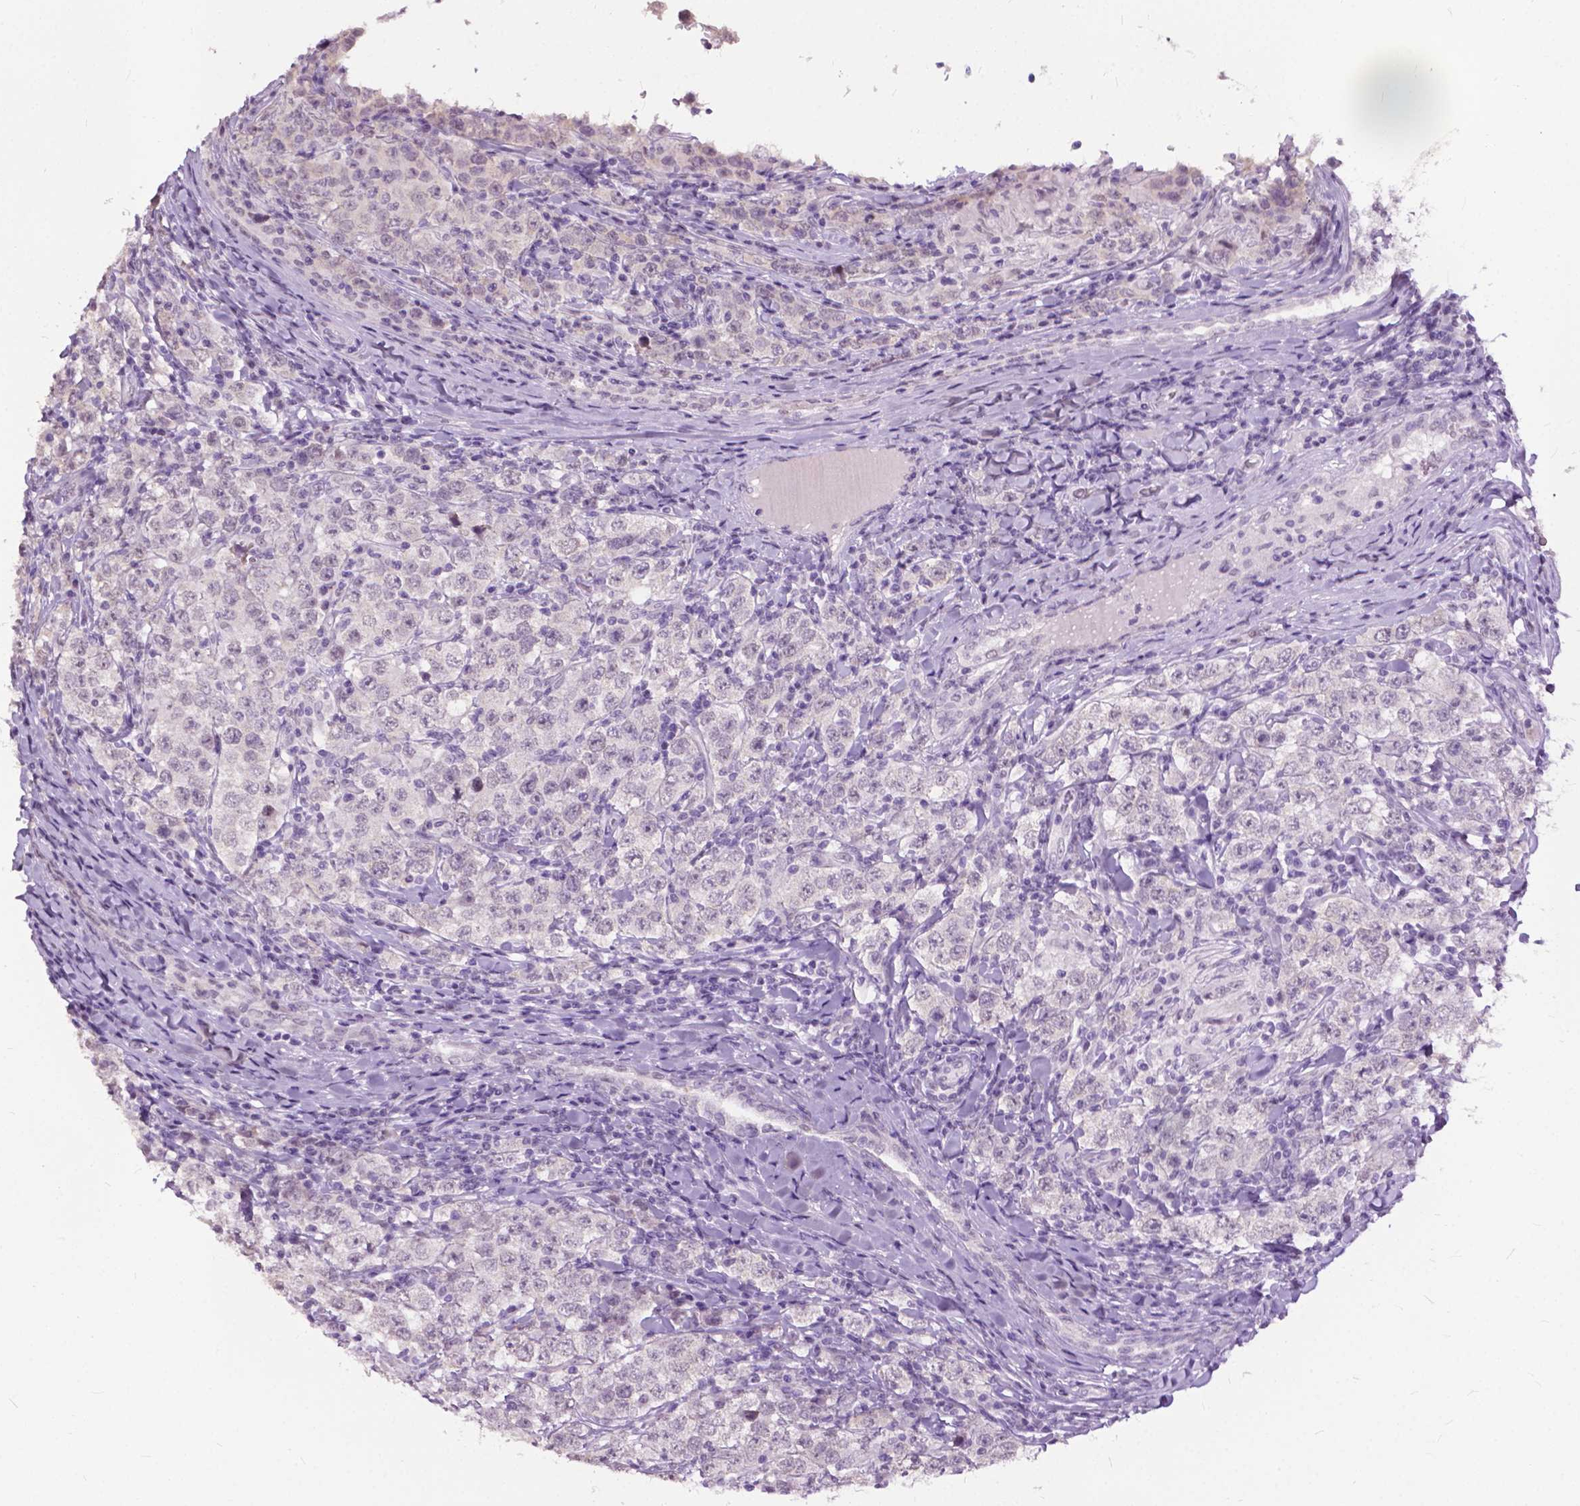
{"staining": {"intensity": "negative", "quantity": "none", "location": "none"}, "tissue": "testis cancer", "cell_type": "Tumor cells", "image_type": "cancer", "snomed": [{"axis": "morphology", "description": "Seminoma, NOS"}, {"axis": "morphology", "description": "Carcinoma, Embryonal, NOS"}, {"axis": "topography", "description": "Testis"}], "caption": "A high-resolution photomicrograph shows immunohistochemistry (IHC) staining of embryonal carcinoma (testis), which displays no significant staining in tumor cells. Brightfield microscopy of immunohistochemistry stained with DAB (3,3'-diaminobenzidine) (brown) and hematoxylin (blue), captured at high magnification.", "gene": "GPR37L1", "patient": {"sex": "male", "age": 41}}